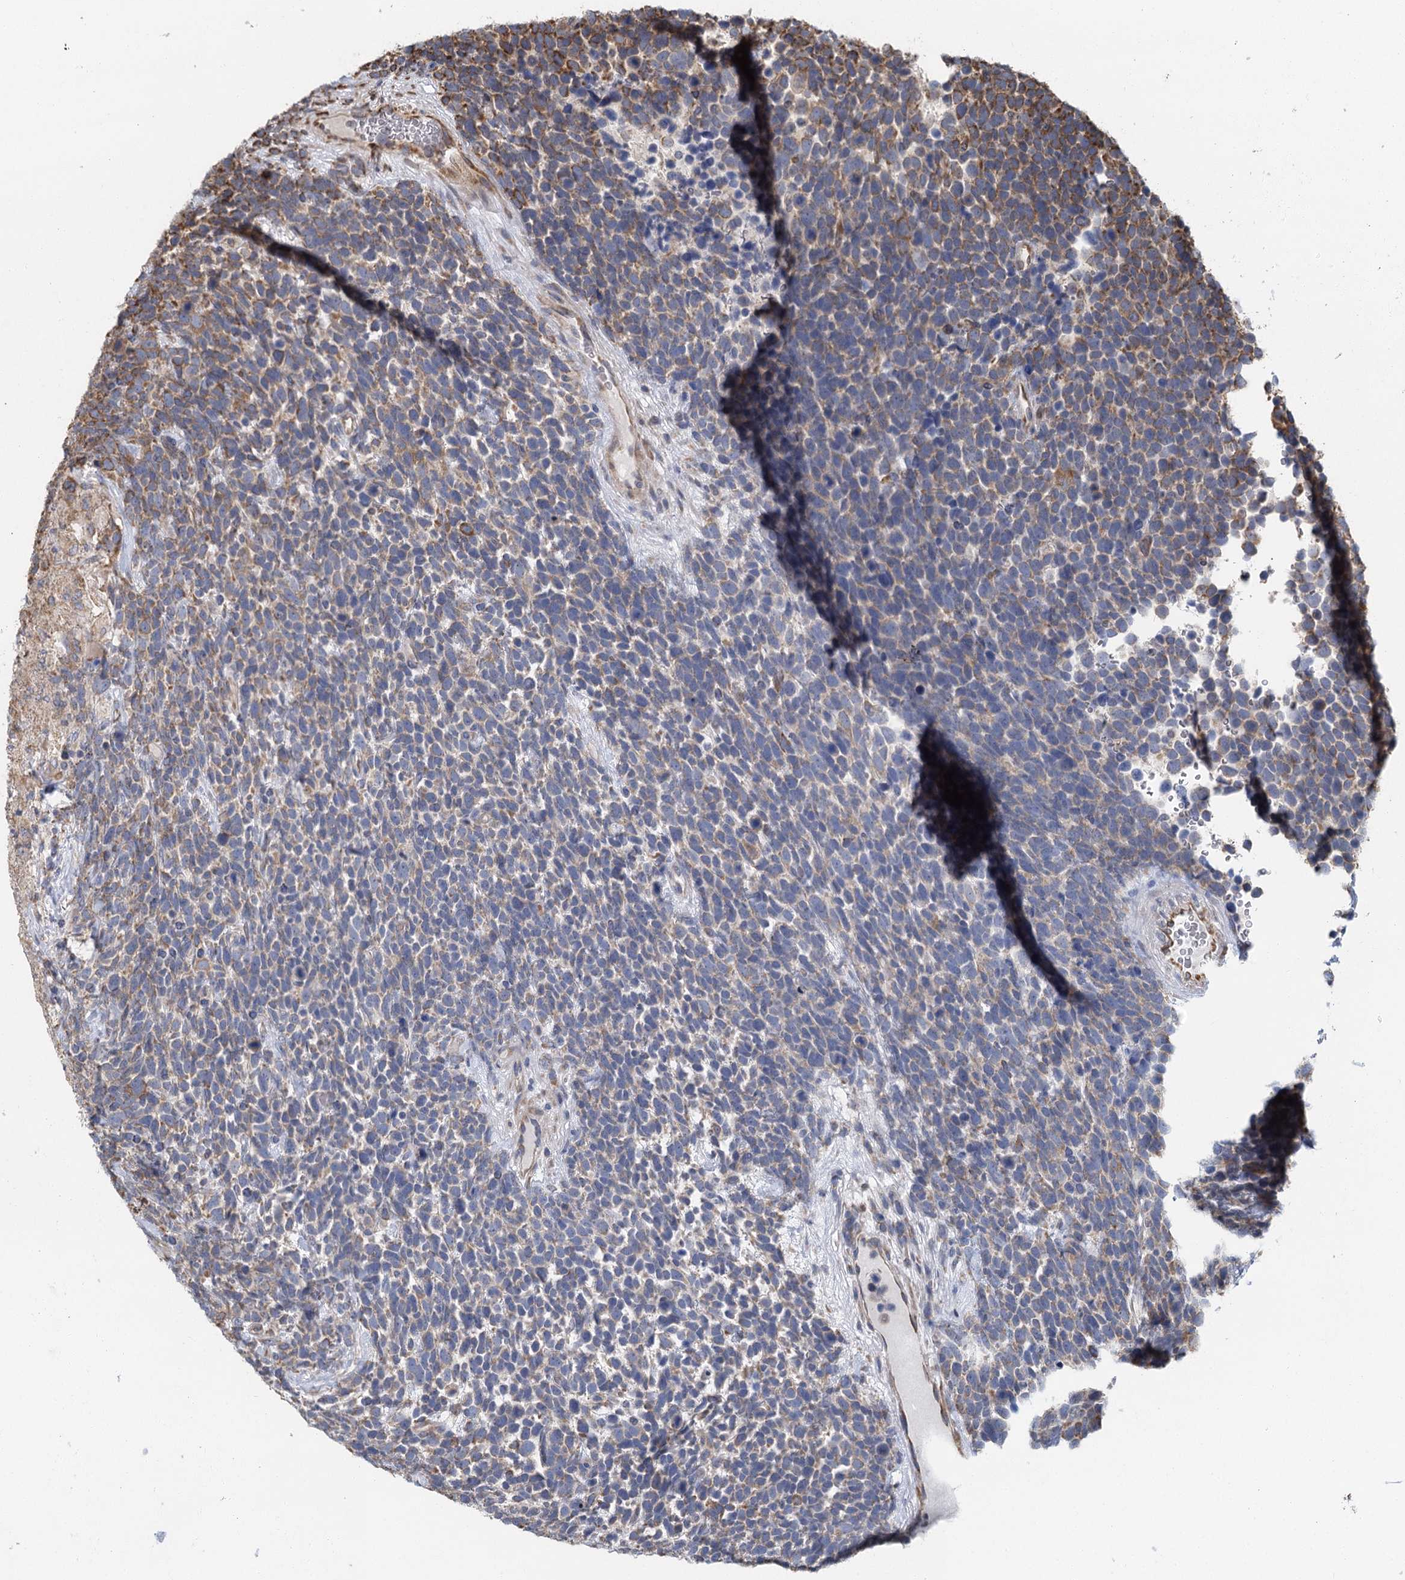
{"staining": {"intensity": "moderate", "quantity": "<25%", "location": "cytoplasmic/membranous"}, "tissue": "urothelial cancer", "cell_type": "Tumor cells", "image_type": "cancer", "snomed": [{"axis": "morphology", "description": "Urothelial carcinoma, High grade"}, {"axis": "topography", "description": "Urinary bladder"}], "caption": "Moderate cytoplasmic/membranous staining for a protein is appreciated in about <25% of tumor cells of urothelial cancer using IHC.", "gene": "IL11RA", "patient": {"sex": "female", "age": 82}}